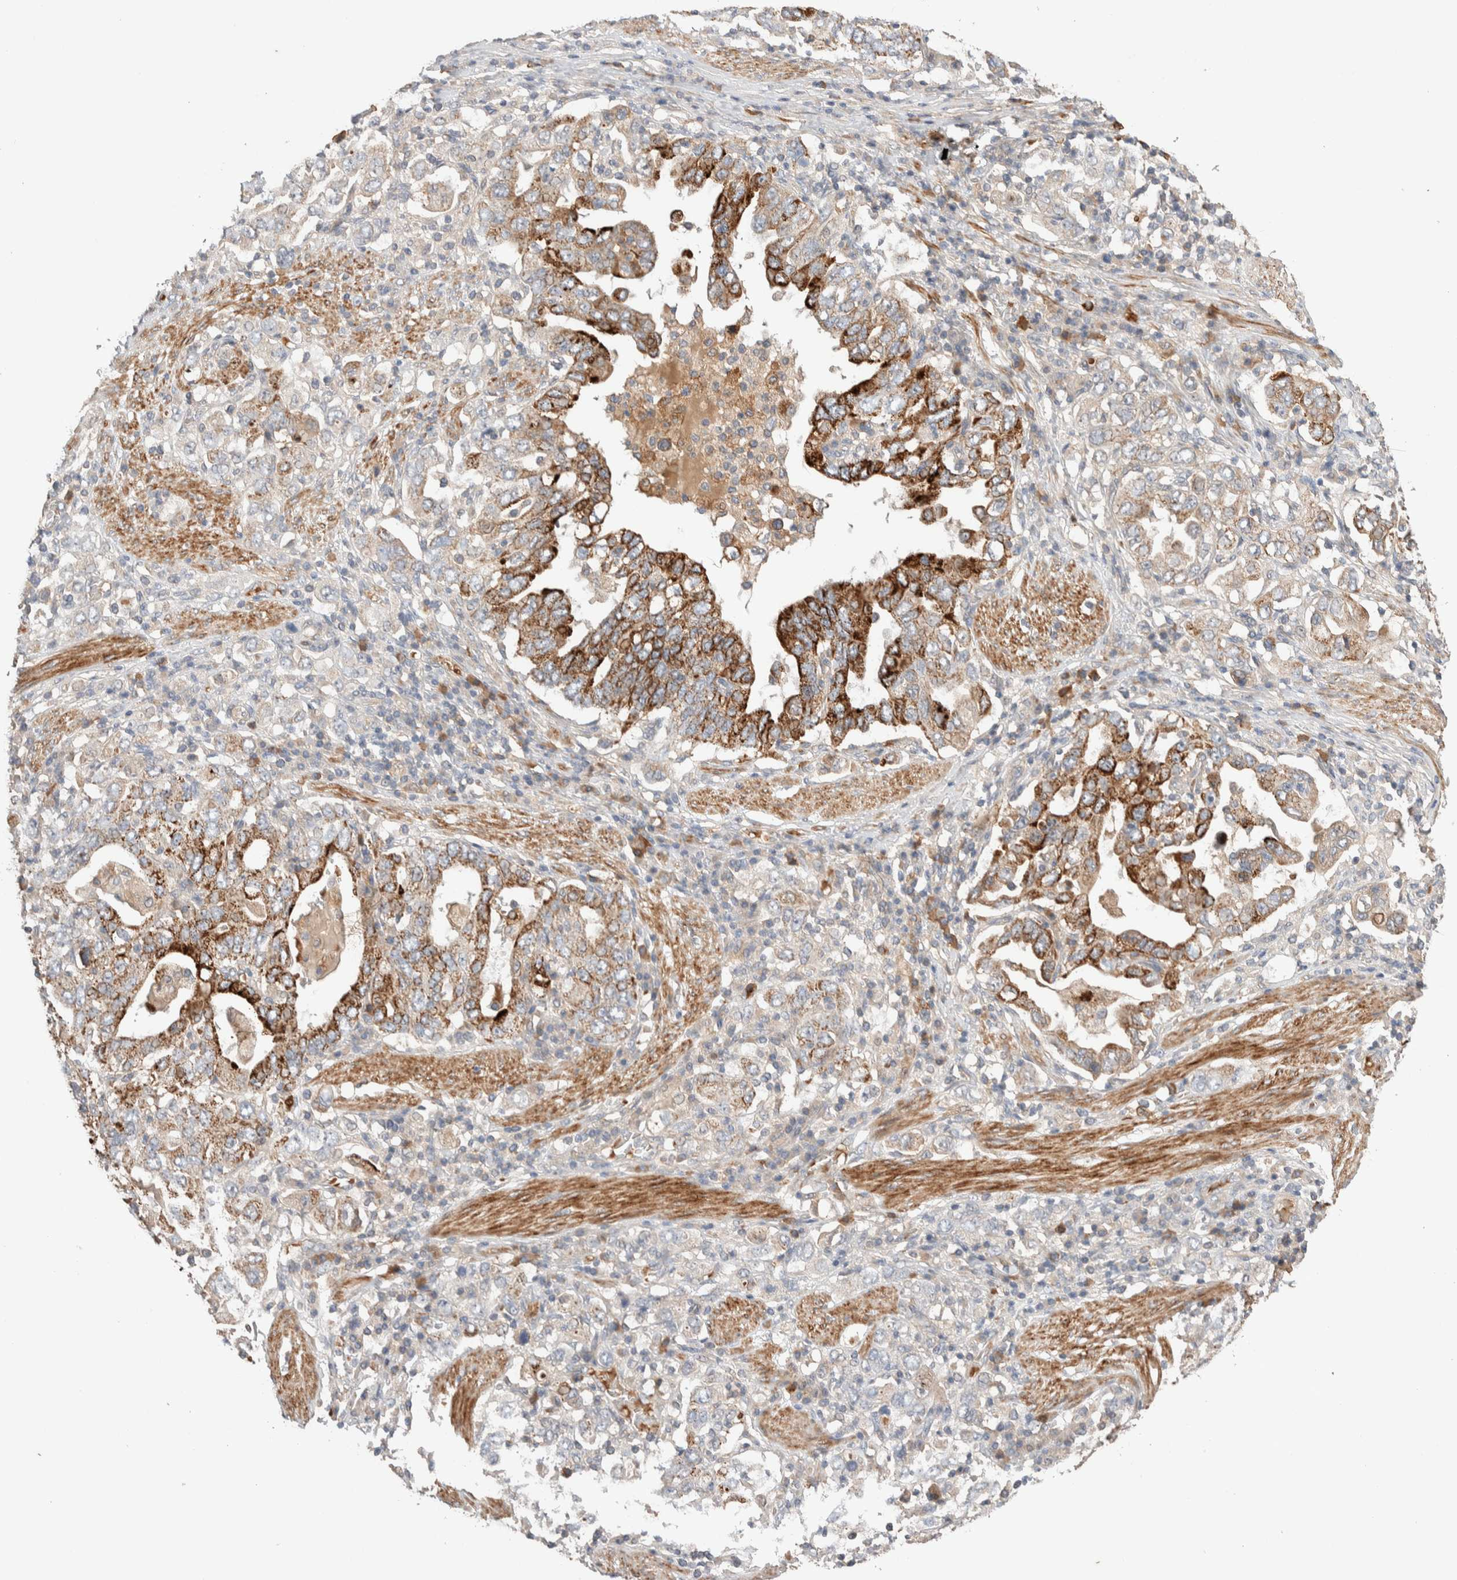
{"staining": {"intensity": "strong", "quantity": "25%-75%", "location": "cytoplasmic/membranous"}, "tissue": "stomach cancer", "cell_type": "Tumor cells", "image_type": "cancer", "snomed": [{"axis": "morphology", "description": "Adenocarcinoma, NOS"}, {"axis": "topography", "description": "Stomach, upper"}], "caption": "Stomach cancer tissue shows strong cytoplasmic/membranous expression in about 25%-75% of tumor cells", "gene": "WDR91", "patient": {"sex": "male", "age": 62}}